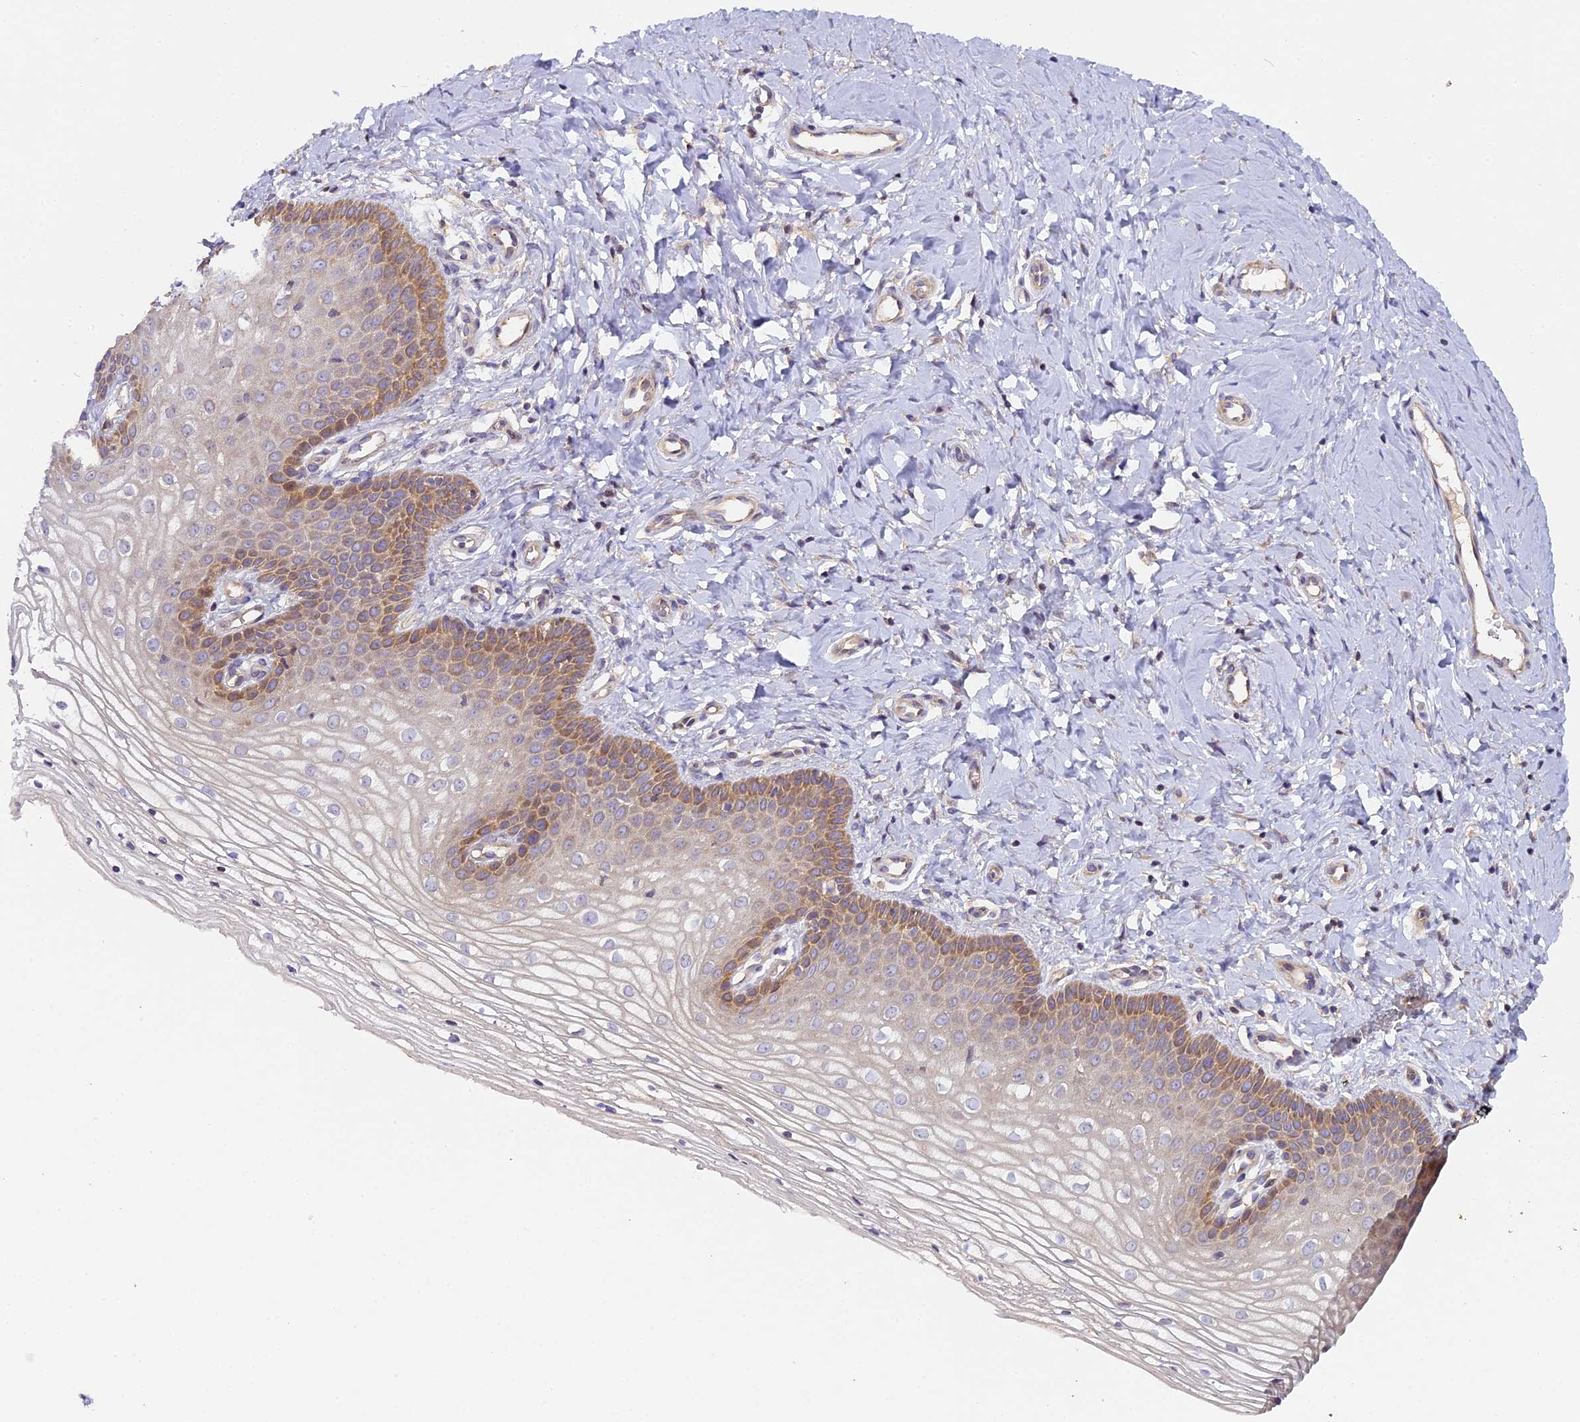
{"staining": {"intensity": "moderate", "quantity": "<25%", "location": "cytoplasmic/membranous"}, "tissue": "vagina", "cell_type": "Squamous epithelial cells", "image_type": "normal", "snomed": [{"axis": "morphology", "description": "Normal tissue, NOS"}, {"axis": "topography", "description": "Vagina"}], "caption": "A brown stain shows moderate cytoplasmic/membranous positivity of a protein in squamous epithelial cells of benign vagina.", "gene": "FAM98C", "patient": {"sex": "female", "age": 68}}